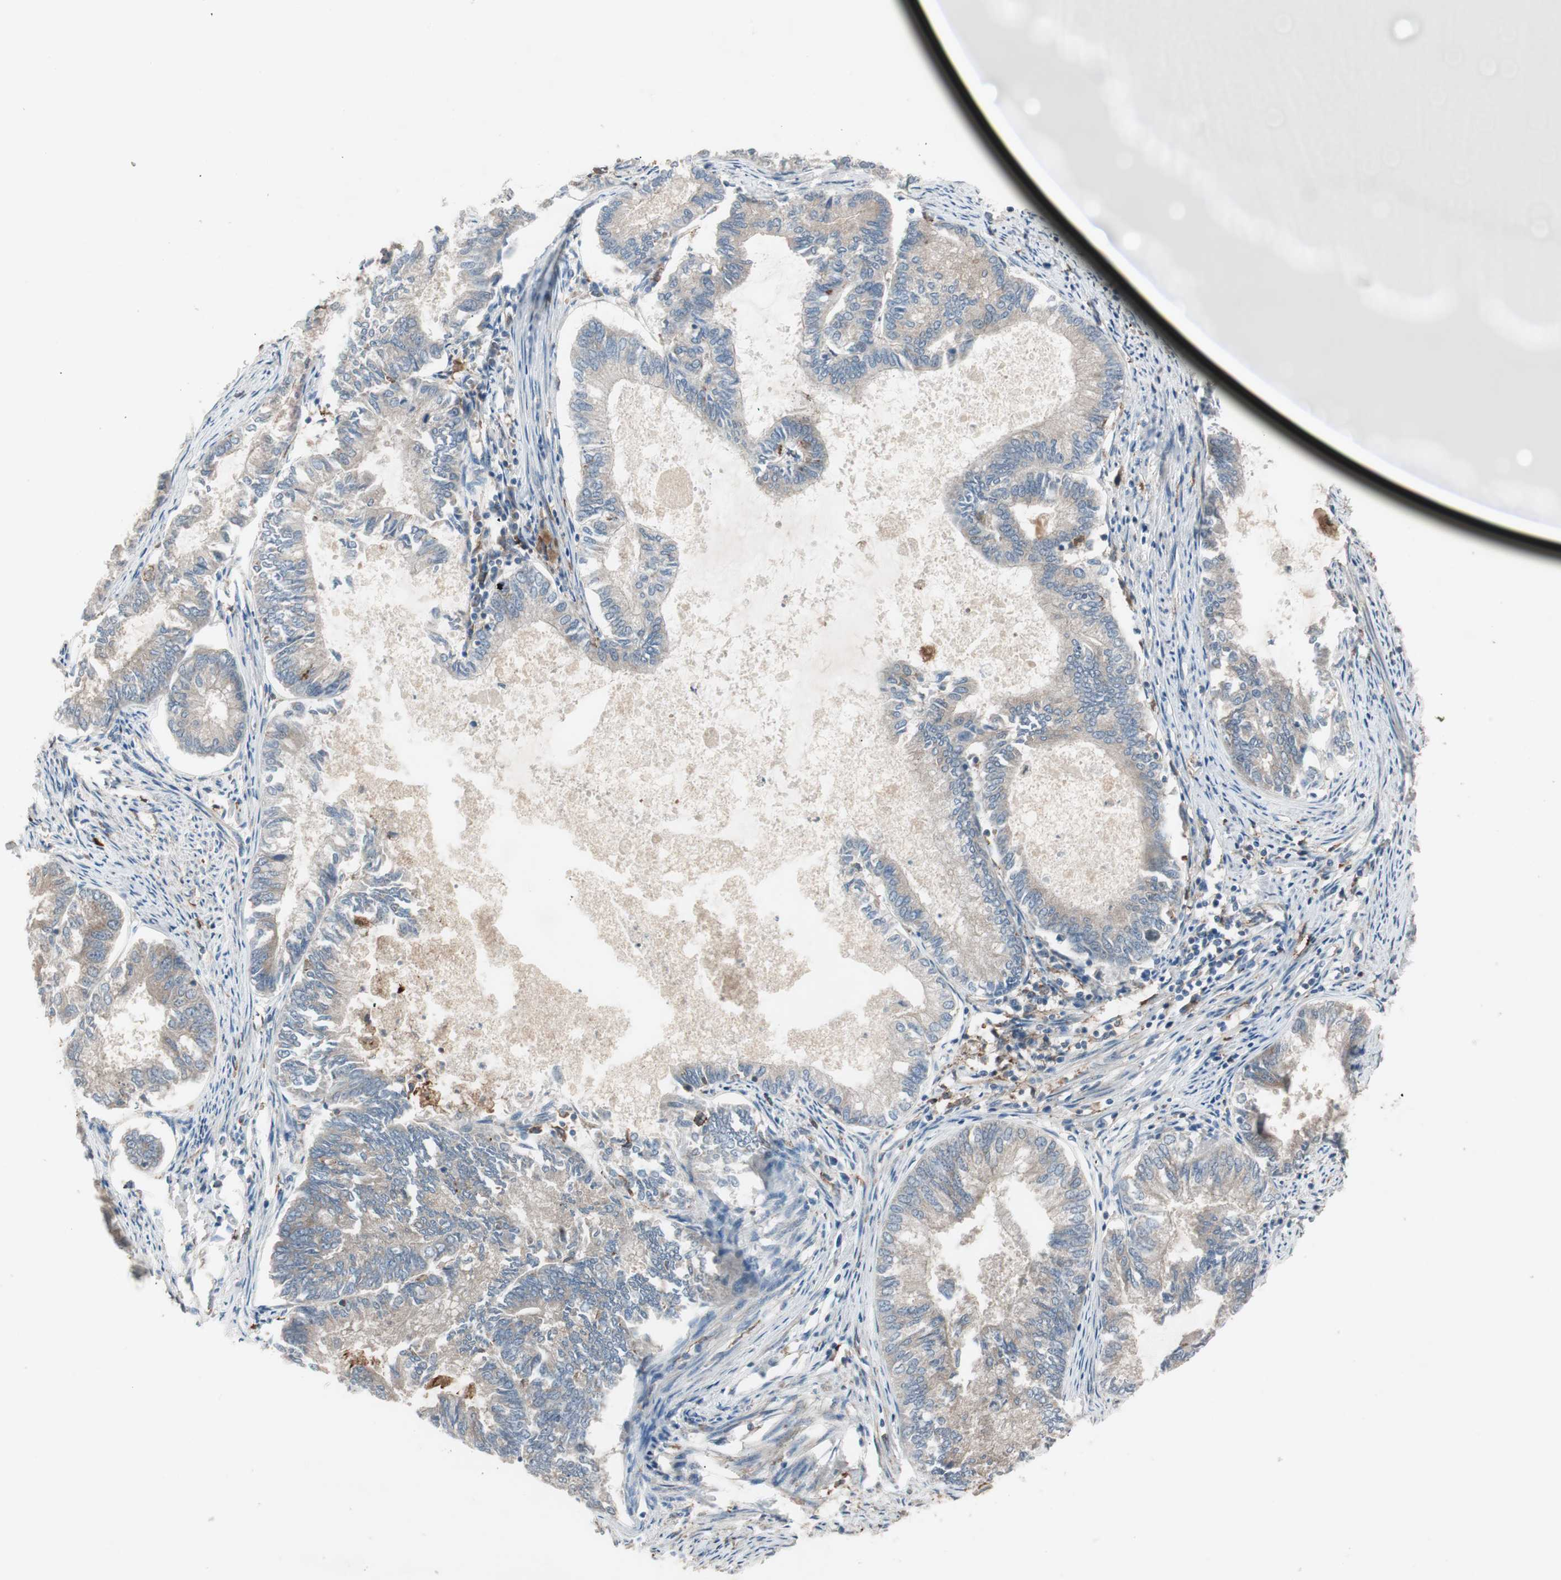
{"staining": {"intensity": "moderate", "quantity": ">75%", "location": "cytoplasmic/membranous"}, "tissue": "endometrial cancer", "cell_type": "Tumor cells", "image_type": "cancer", "snomed": [{"axis": "morphology", "description": "Adenocarcinoma, NOS"}, {"axis": "topography", "description": "Endometrium"}], "caption": "DAB immunohistochemical staining of human endometrial cancer (adenocarcinoma) displays moderate cytoplasmic/membranous protein staining in approximately >75% of tumor cells. The staining was performed using DAB, with brown indicating positive protein expression. Nuclei are stained blue with hematoxylin.", "gene": "STAB1", "patient": {"sex": "female", "age": 86}}